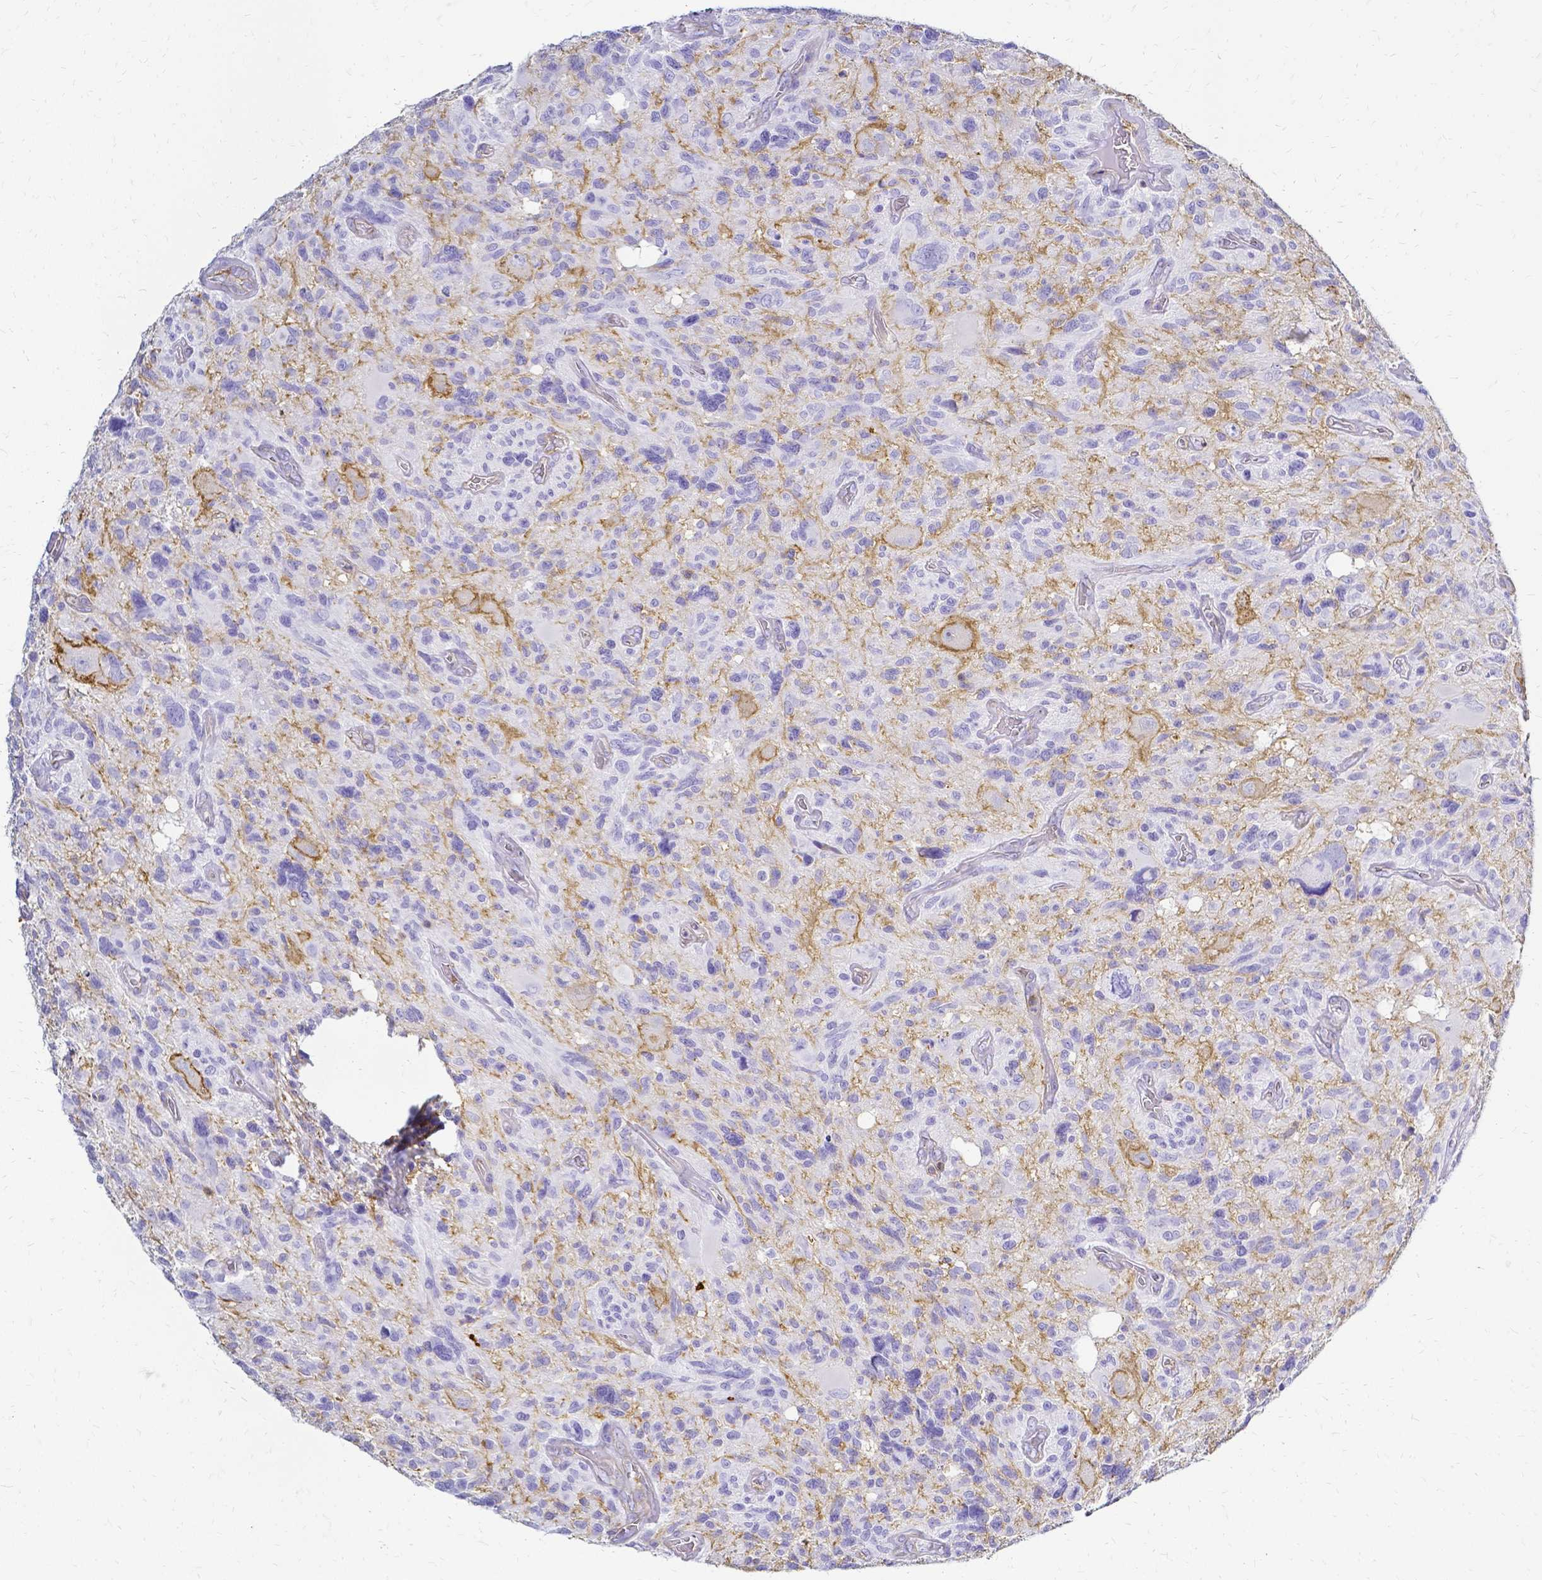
{"staining": {"intensity": "negative", "quantity": "none", "location": "none"}, "tissue": "glioma", "cell_type": "Tumor cells", "image_type": "cancer", "snomed": [{"axis": "morphology", "description": "Glioma, malignant, High grade"}, {"axis": "topography", "description": "Brain"}], "caption": "Tumor cells show no significant protein positivity in glioma.", "gene": "HSPA12A", "patient": {"sex": "male", "age": 49}}